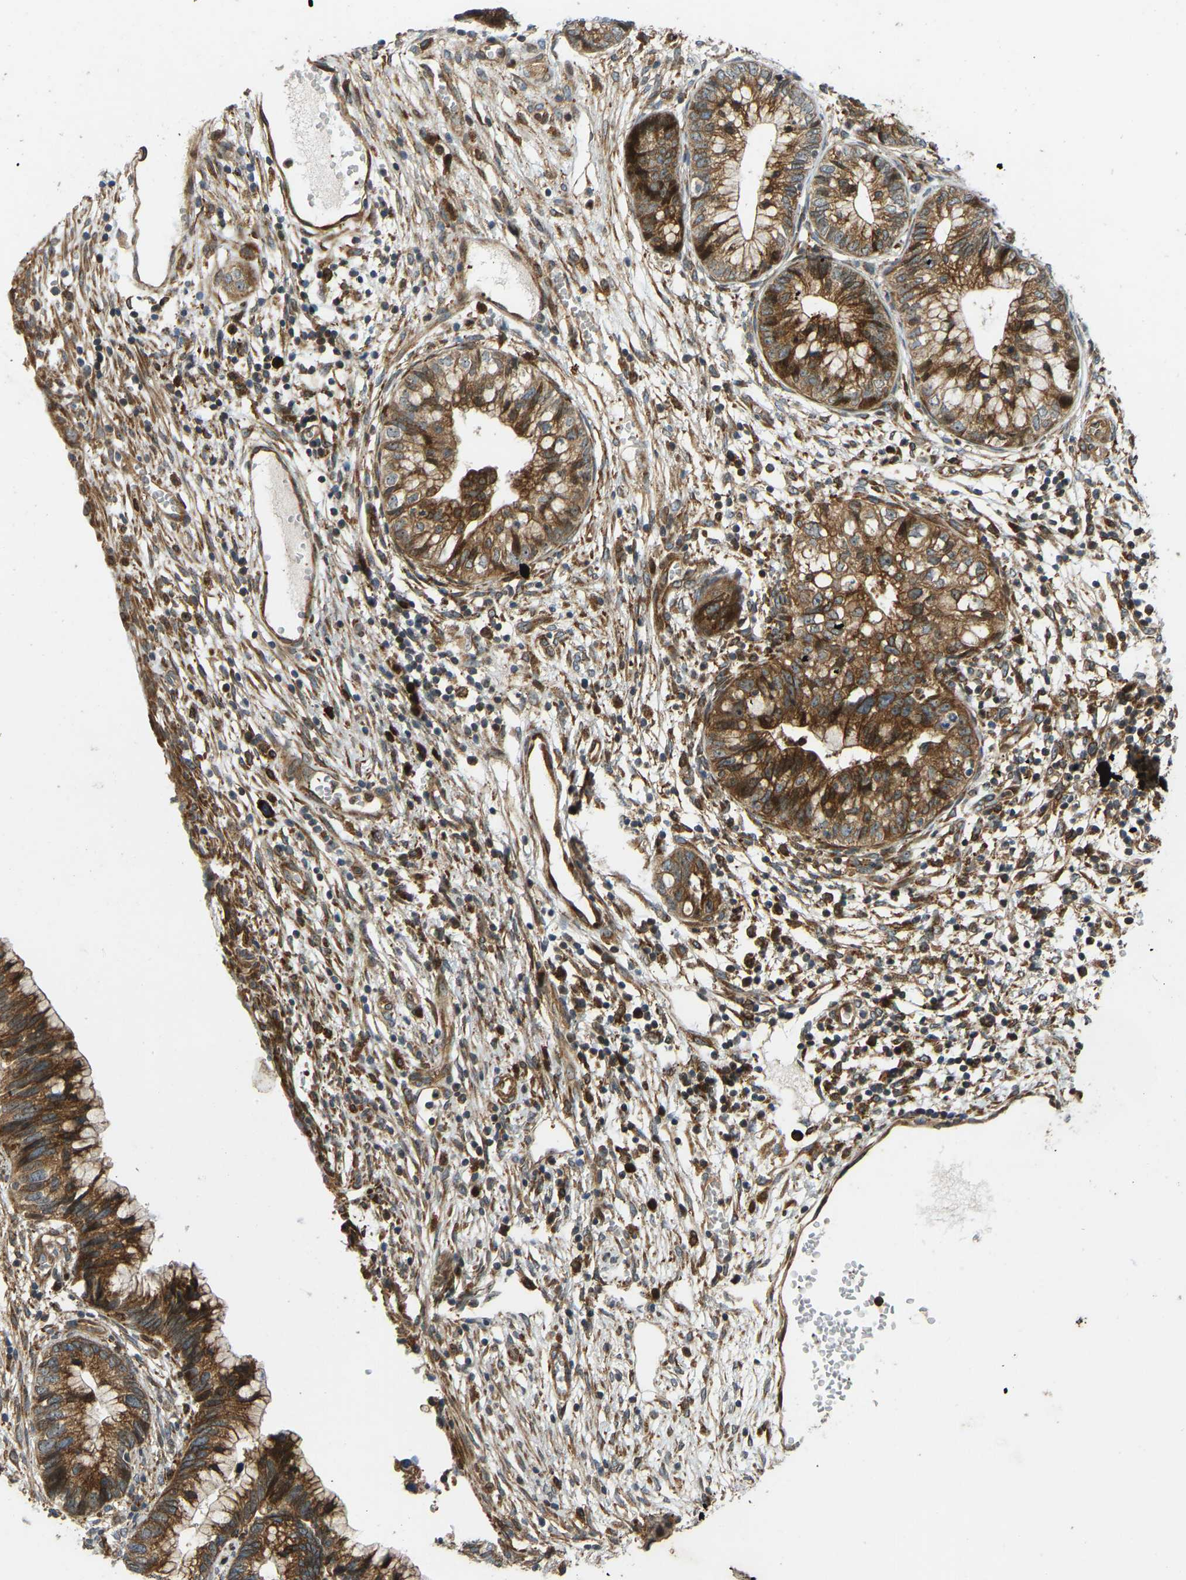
{"staining": {"intensity": "strong", "quantity": ">75%", "location": "cytoplasmic/membranous"}, "tissue": "cervical cancer", "cell_type": "Tumor cells", "image_type": "cancer", "snomed": [{"axis": "morphology", "description": "Adenocarcinoma, NOS"}, {"axis": "topography", "description": "Cervix"}], "caption": "IHC staining of cervical adenocarcinoma, which reveals high levels of strong cytoplasmic/membranous expression in about >75% of tumor cells indicating strong cytoplasmic/membranous protein positivity. The staining was performed using DAB (3,3'-diaminobenzidine) (brown) for protein detection and nuclei were counterstained in hematoxylin (blue).", "gene": "OS9", "patient": {"sex": "female", "age": 44}}